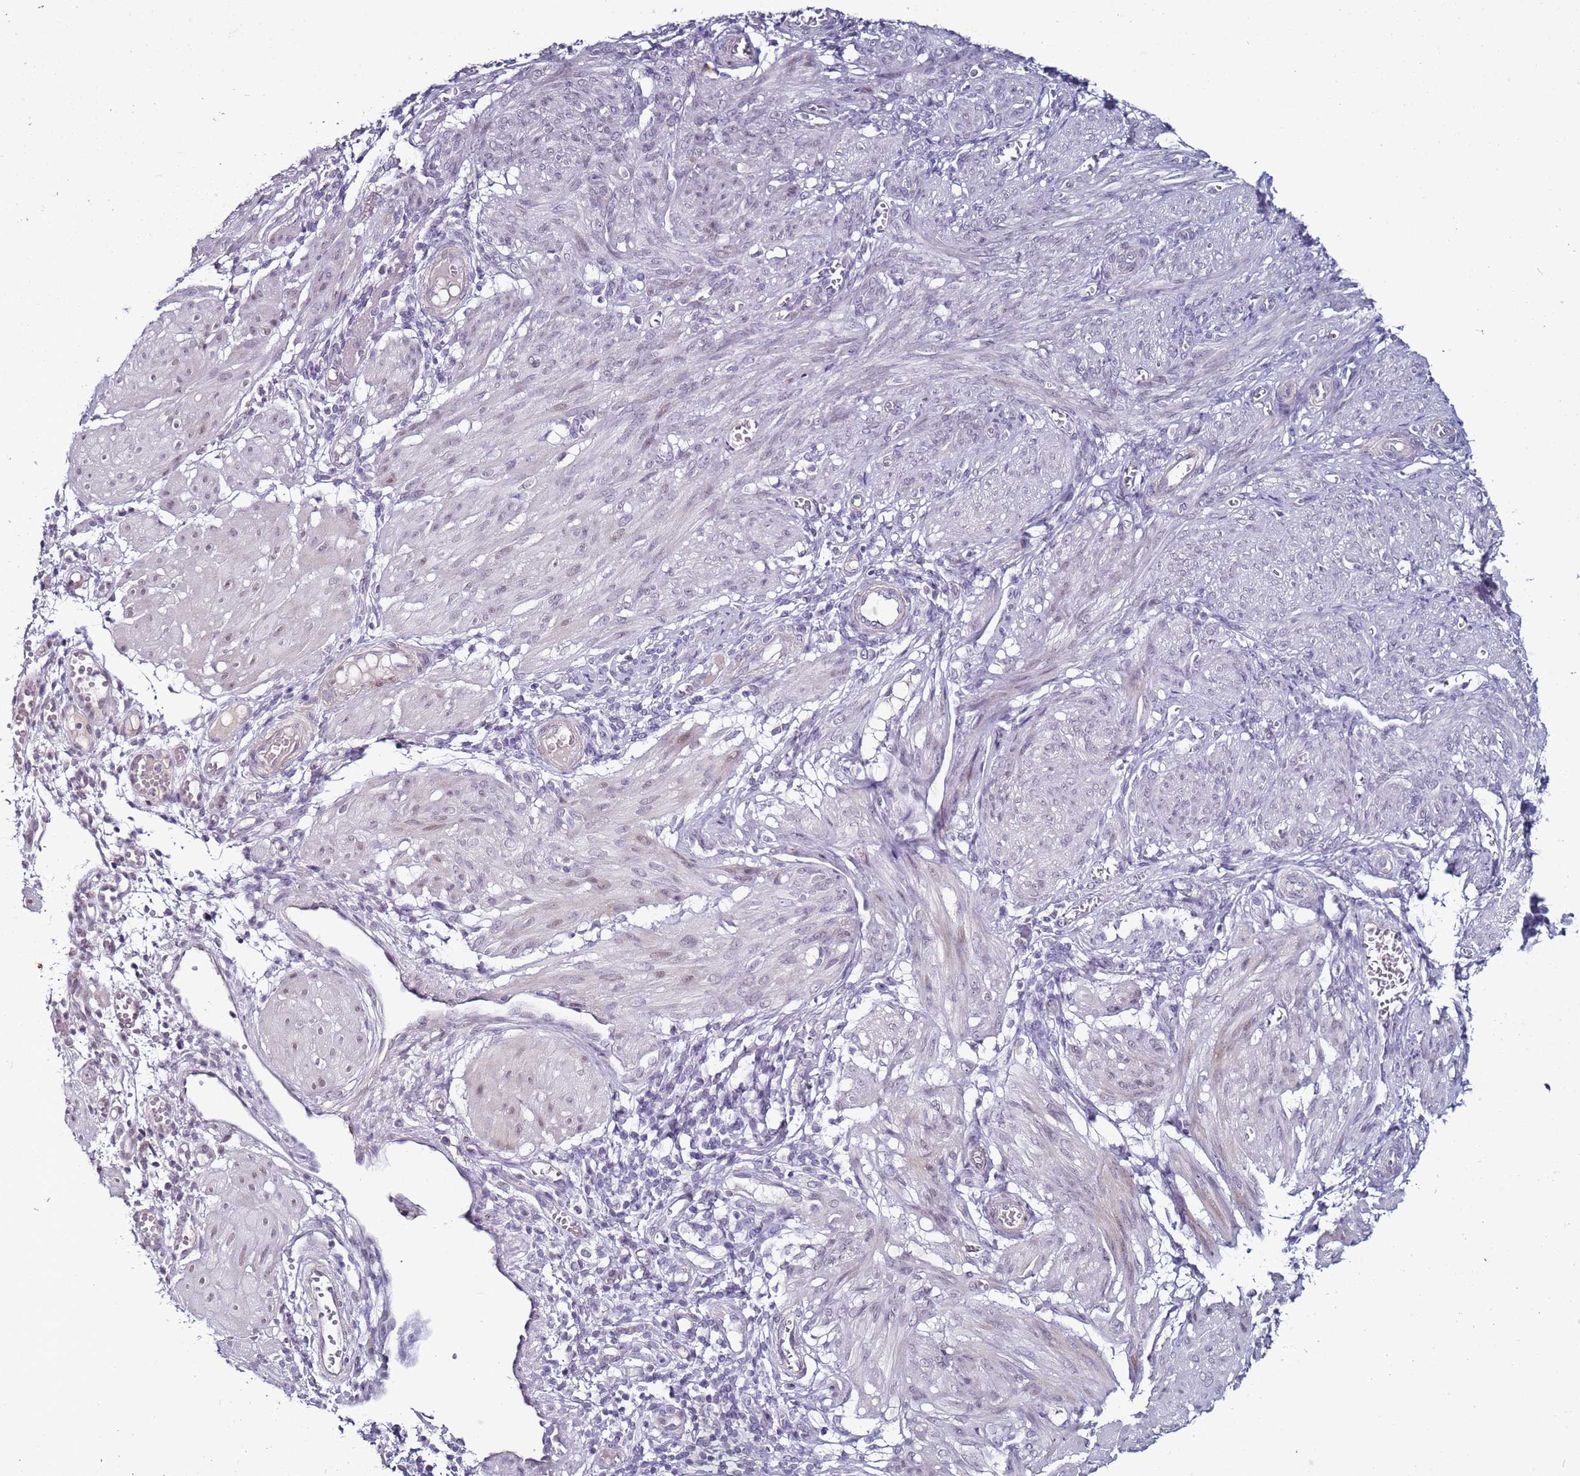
{"staining": {"intensity": "weak", "quantity": "<25%", "location": "nuclear"}, "tissue": "smooth muscle", "cell_type": "Smooth muscle cells", "image_type": "normal", "snomed": [{"axis": "morphology", "description": "Normal tissue, NOS"}, {"axis": "topography", "description": "Smooth muscle"}], "caption": "Smooth muscle cells are negative for brown protein staining in unremarkable smooth muscle. Nuclei are stained in blue.", "gene": "PSMA7", "patient": {"sex": "female", "age": 39}}